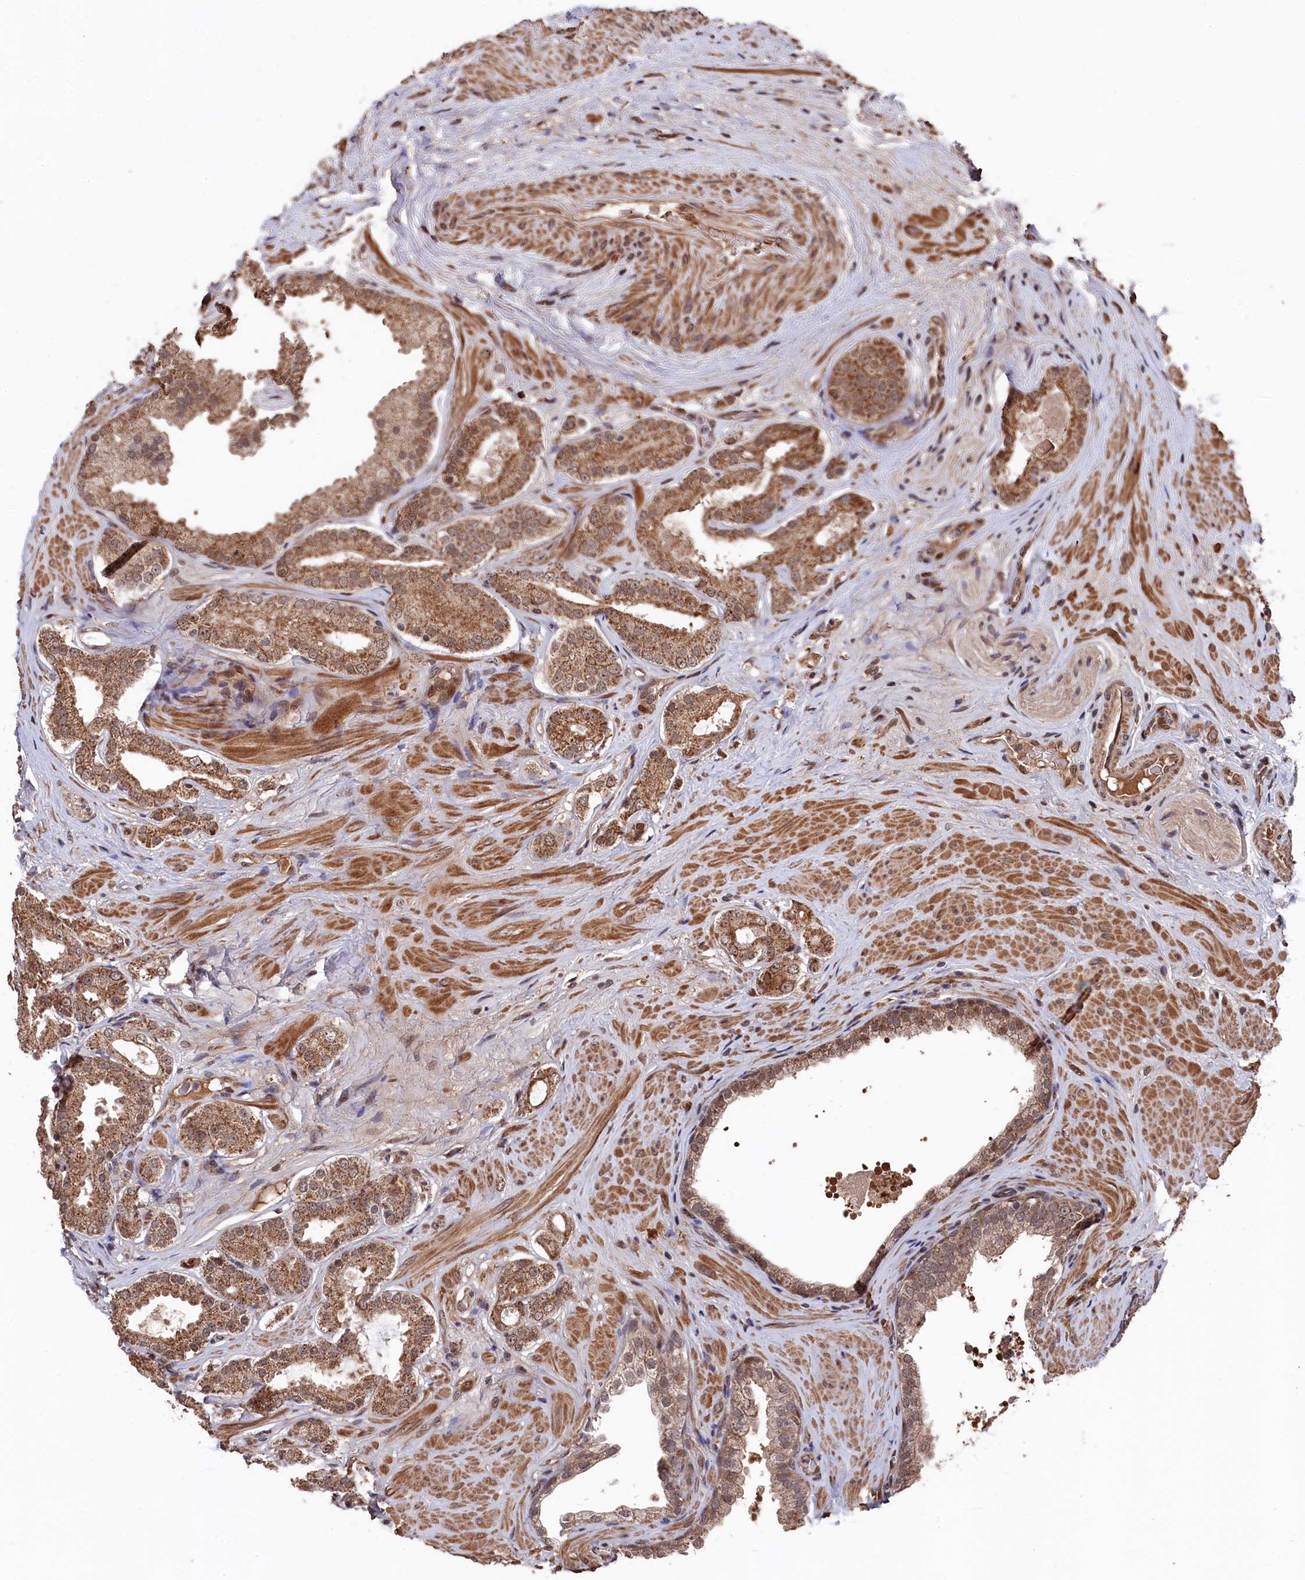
{"staining": {"intensity": "moderate", "quantity": ">75%", "location": "cytoplasmic/membranous"}, "tissue": "prostate cancer", "cell_type": "Tumor cells", "image_type": "cancer", "snomed": [{"axis": "morphology", "description": "Adenocarcinoma, High grade"}, {"axis": "topography", "description": "Prostate"}], "caption": "Immunohistochemistry (IHC) staining of prostate cancer (high-grade adenocarcinoma), which reveals medium levels of moderate cytoplasmic/membranous positivity in about >75% of tumor cells indicating moderate cytoplasmic/membranous protein positivity. The staining was performed using DAB (3,3'-diaminobenzidine) (brown) for protein detection and nuclei were counterstained in hematoxylin (blue).", "gene": "CLPX", "patient": {"sex": "male", "age": 65}}